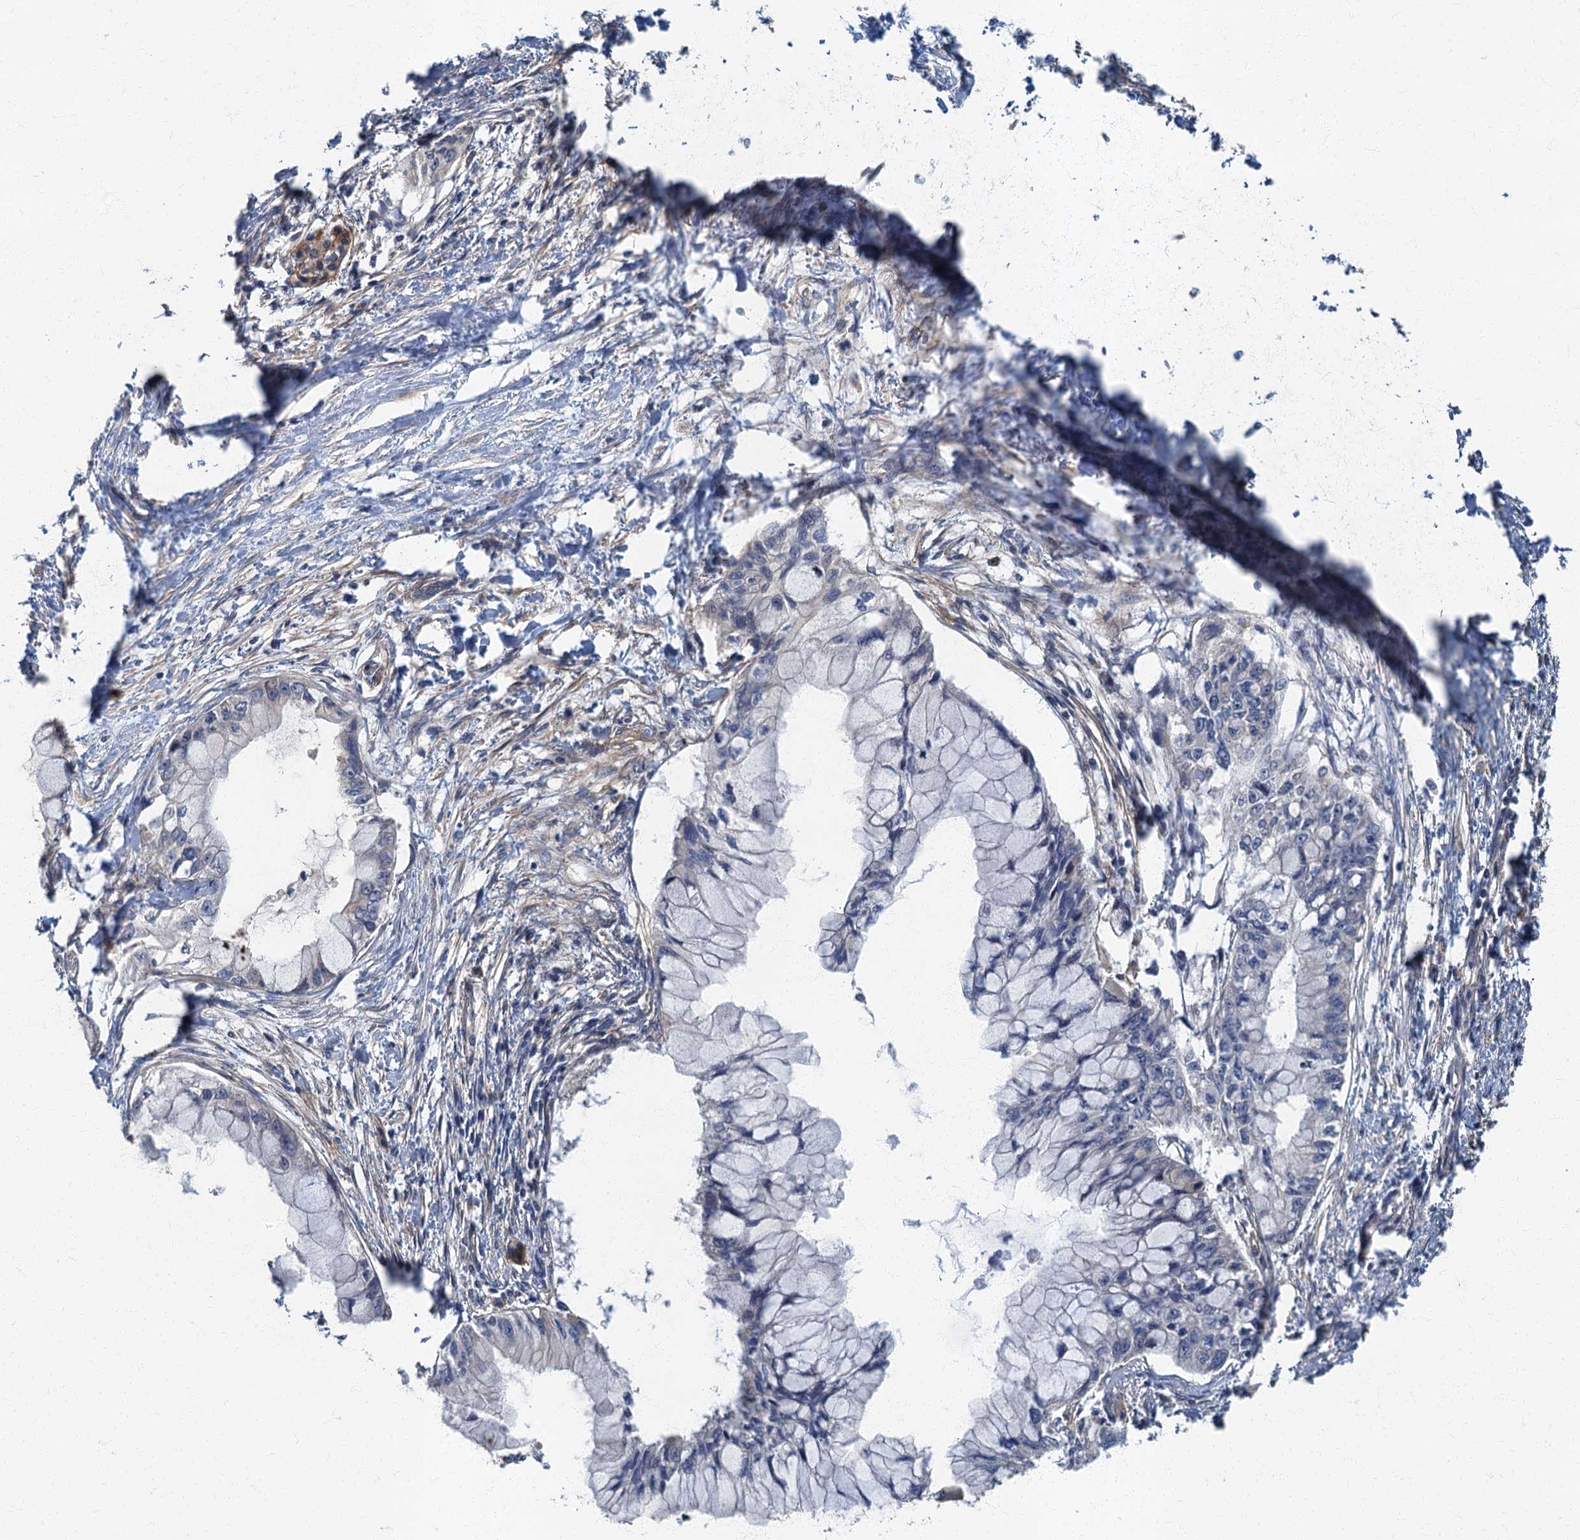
{"staining": {"intensity": "negative", "quantity": "none", "location": "none"}, "tissue": "pancreatic cancer", "cell_type": "Tumor cells", "image_type": "cancer", "snomed": [{"axis": "morphology", "description": "Adenocarcinoma, NOS"}, {"axis": "topography", "description": "Pancreas"}], "caption": "The histopathology image displays no staining of tumor cells in pancreatic cancer (adenocarcinoma).", "gene": "ARL11", "patient": {"sex": "male", "age": 48}}